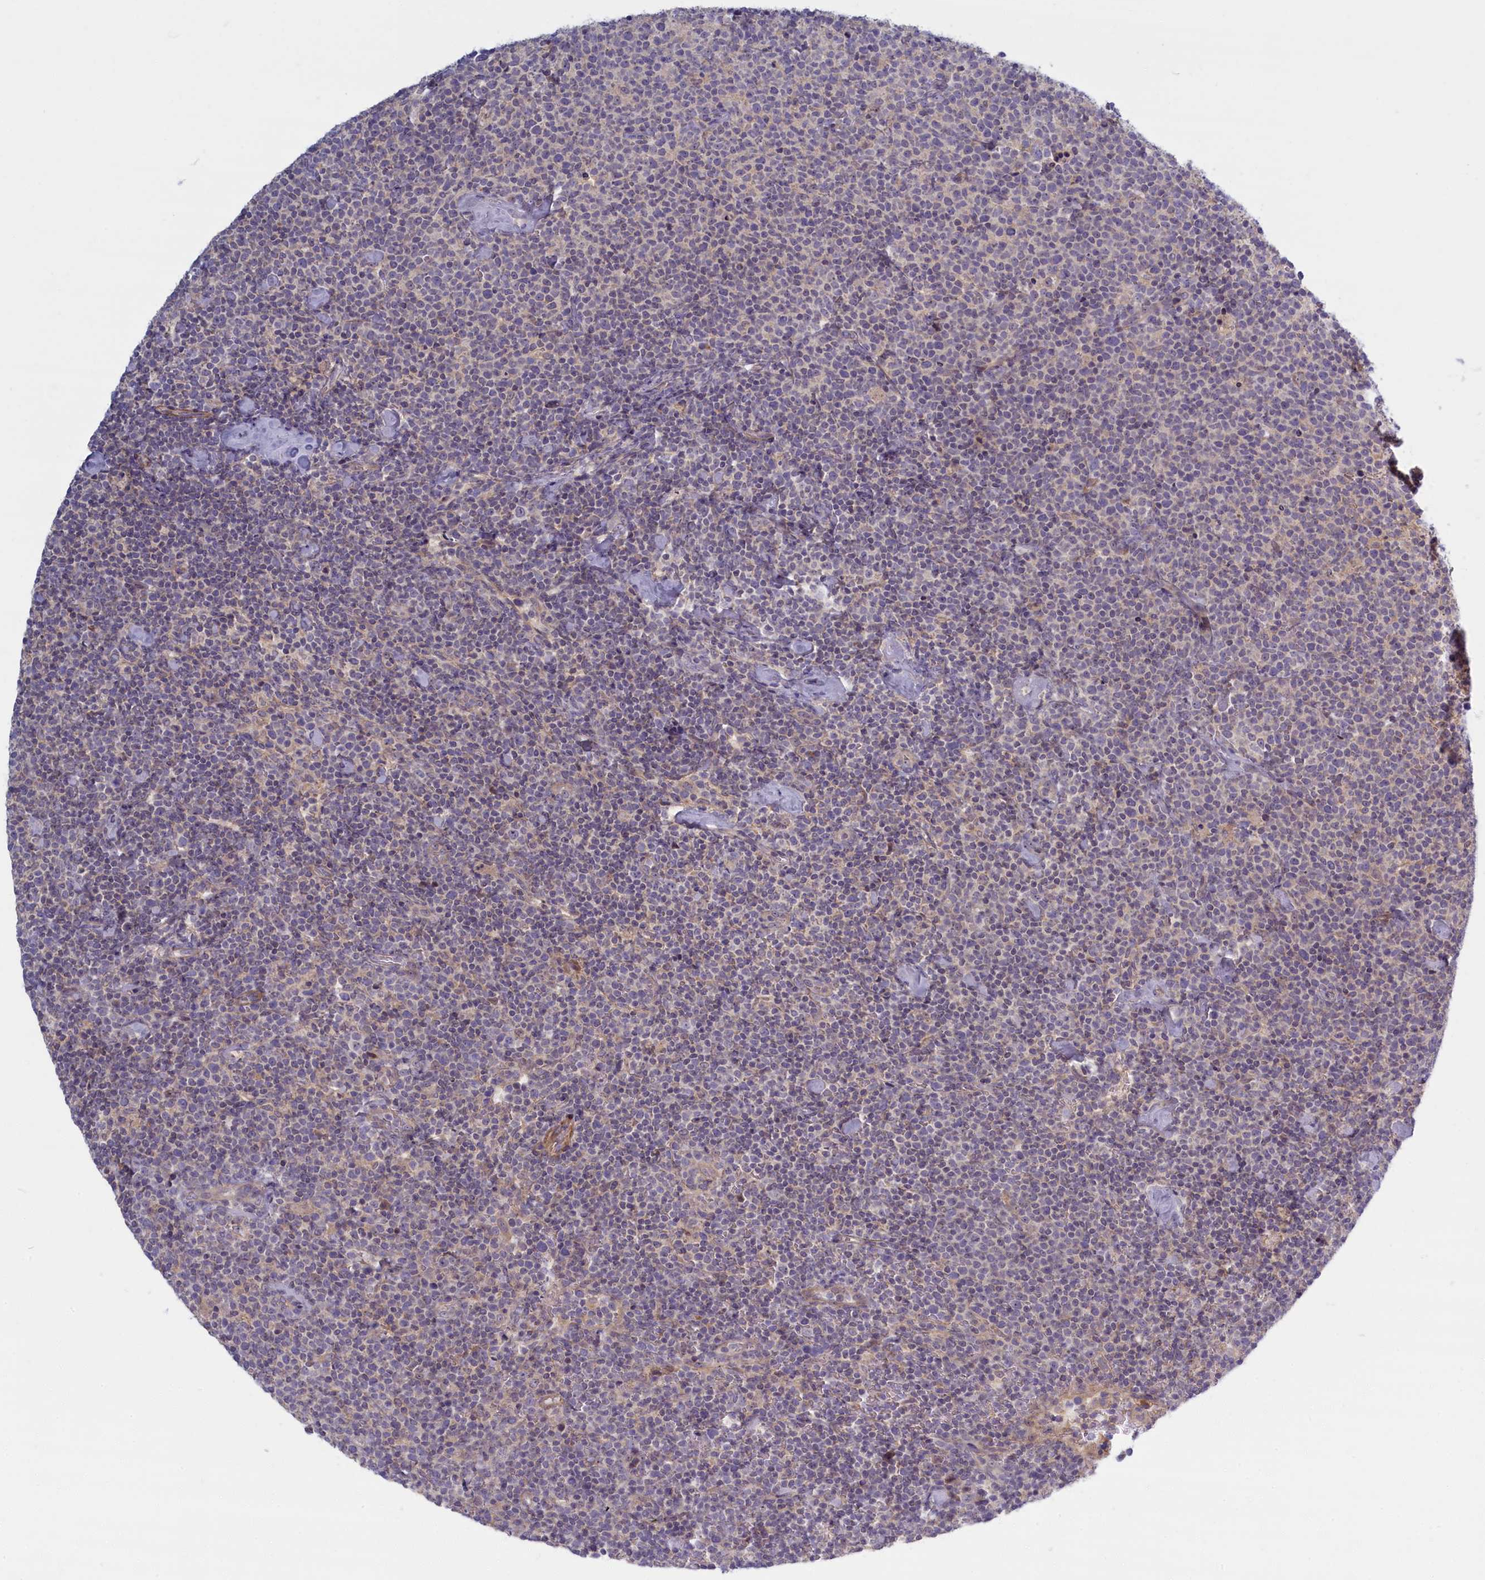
{"staining": {"intensity": "negative", "quantity": "none", "location": "none"}, "tissue": "lymphoma", "cell_type": "Tumor cells", "image_type": "cancer", "snomed": [{"axis": "morphology", "description": "Malignant lymphoma, non-Hodgkin's type, High grade"}, {"axis": "topography", "description": "Lymph node"}], "caption": "Photomicrograph shows no significant protein positivity in tumor cells of lymphoma.", "gene": "TRPM4", "patient": {"sex": "male", "age": 61}}